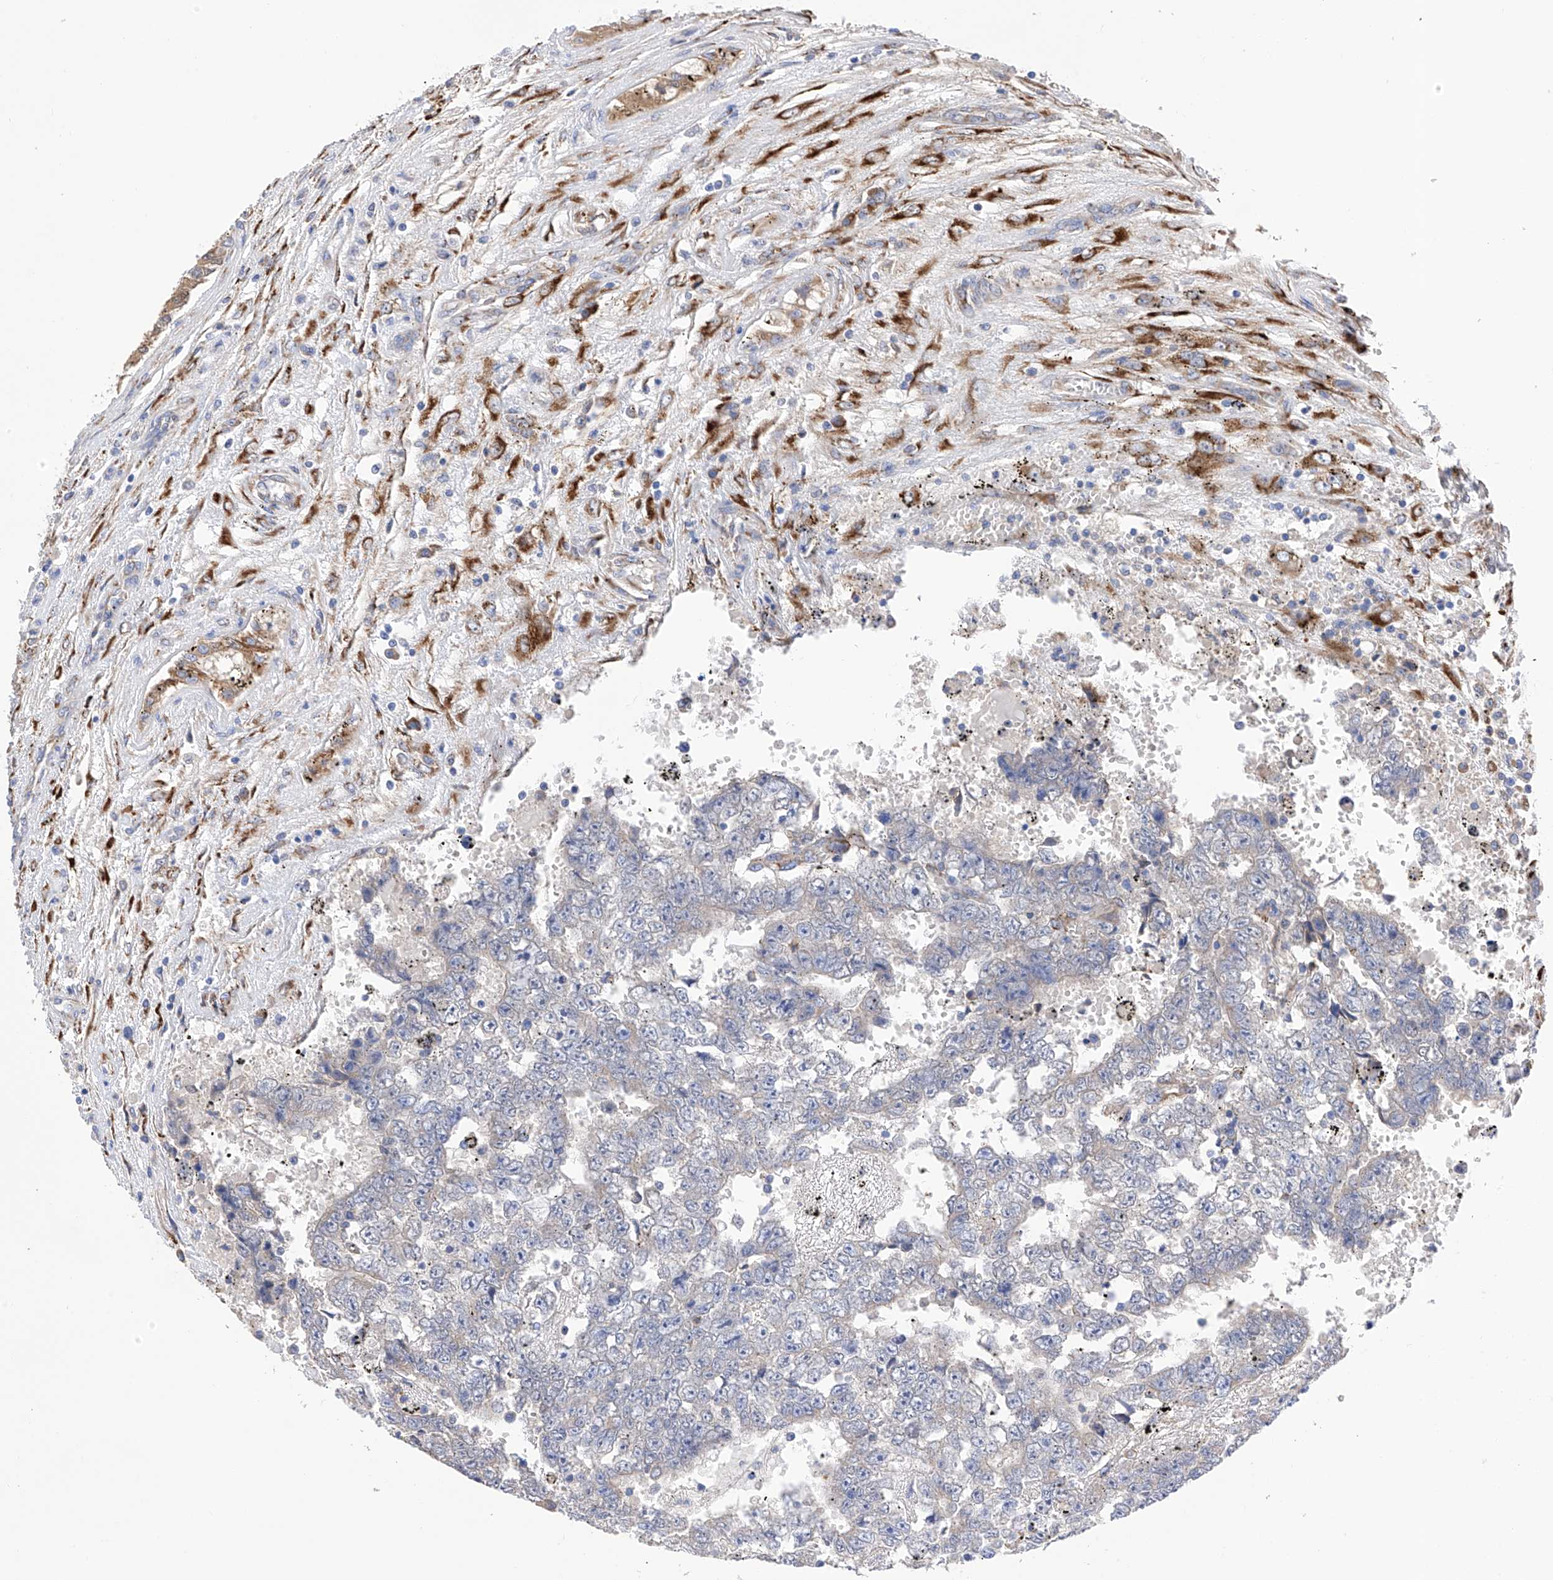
{"staining": {"intensity": "negative", "quantity": "none", "location": "none"}, "tissue": "testis cancer", "cell_type": "Tumor cells", "image_type": "cancer", "snomed": [{"axis": "morphology", "description": "Carcinoma, Embryonal, NOS"}, {"axis": "topography", "description": "Testis"}], "caption": "A high-resolution image shows immunohistochemistry staining of testis embryonal carcinoma, which displays no significant expression in tumor cells. The staining was performed using DAB (3,3'-diaminobenzidine) to visualize the protein expression in brown, while the nuclei were stained in blue with hematoxylin (Magnification: 20x).", "gene": "PDIA5", "patient": {"sex": "male", "age": 25}}